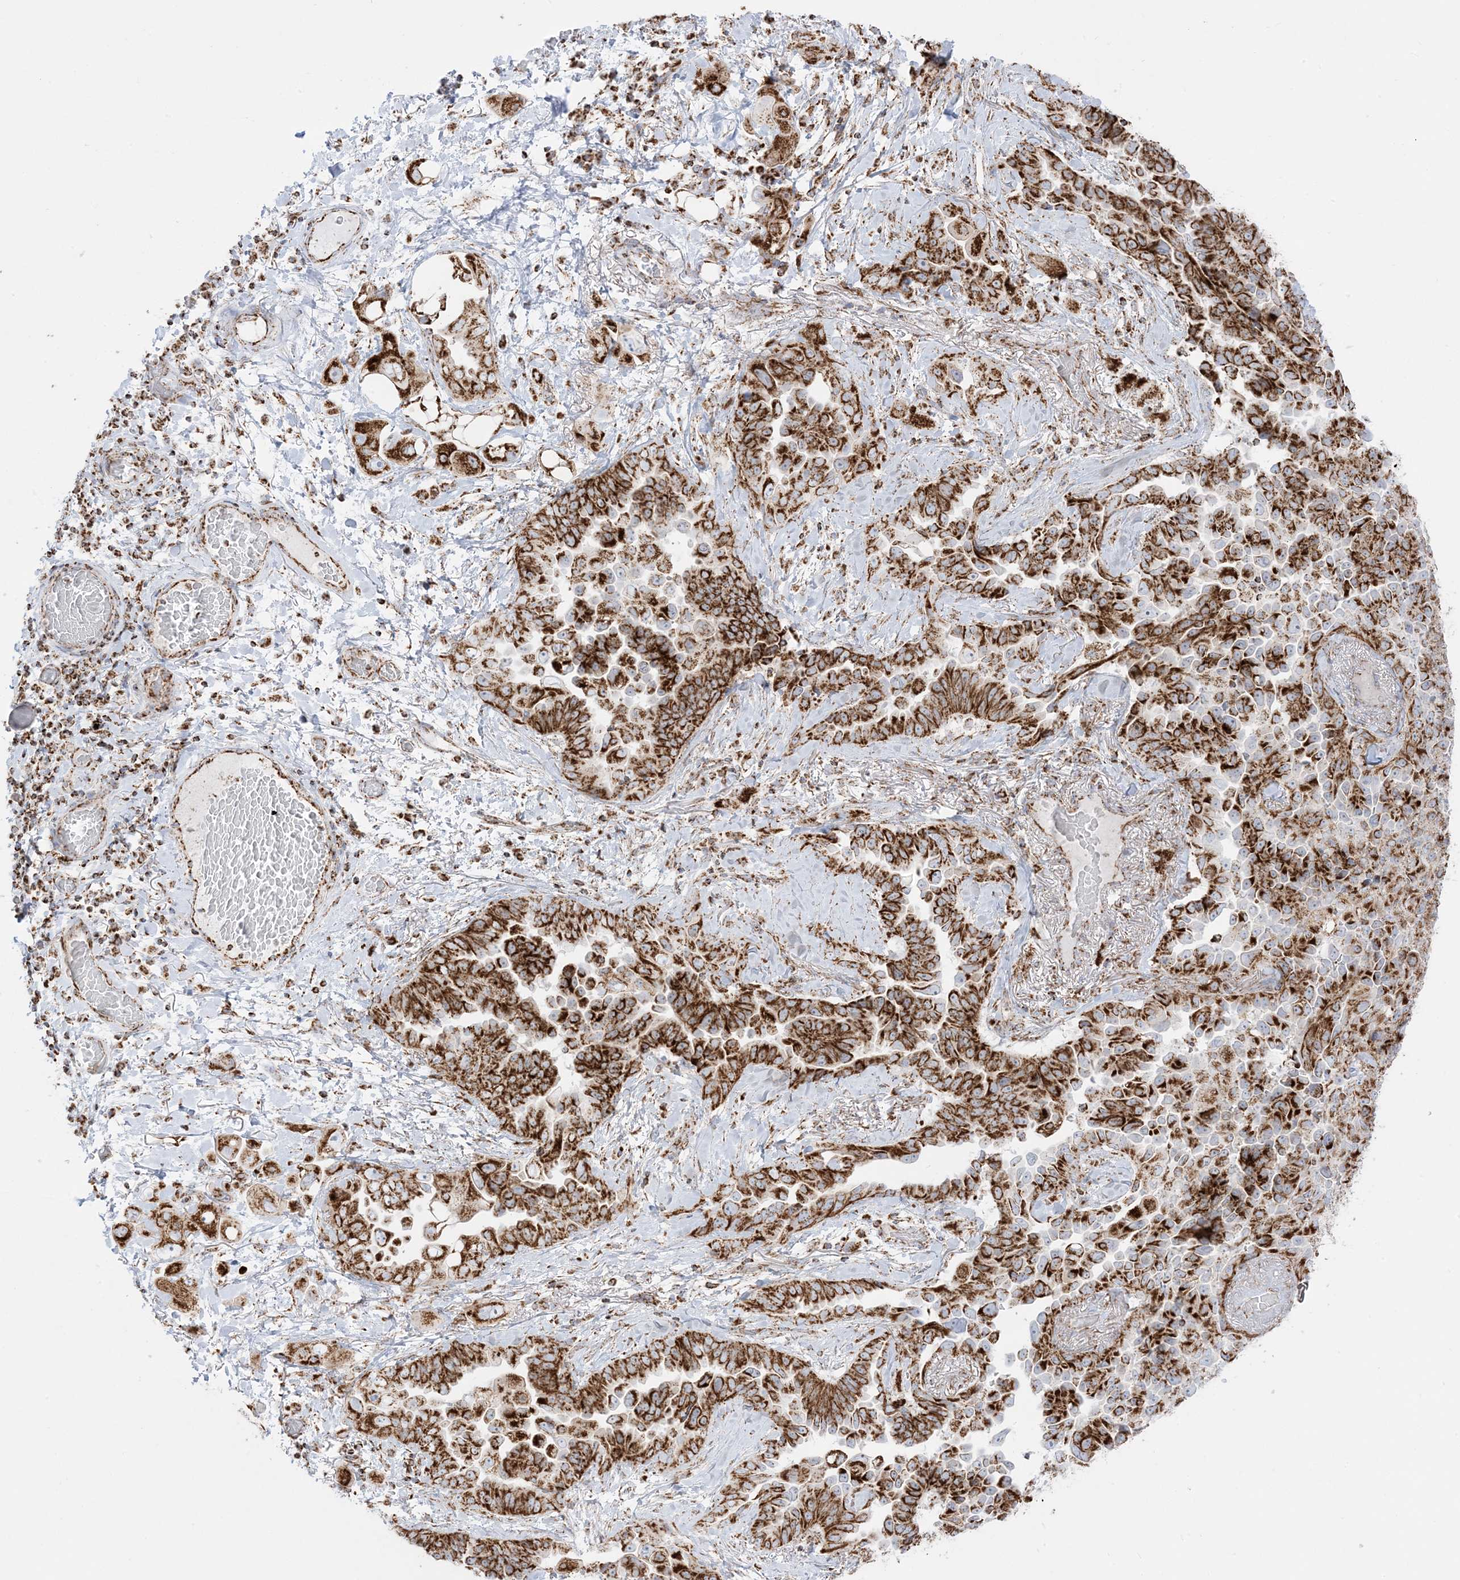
{"staining": {"intensity": "strong", "quantity": ">75%", "location": "cytoplasmic/membranous"}, "tissue": "lung cancer", "cell_type": "Tumor cells", "image_type": "cancer", "snomed": [{"axis": "morphology", "description": "Adenocarcinoma, NOS"}, {"axis": "topography", "description": "Lung"}], "caption": "Human lung cancer (adenocarcinoma) stained with a protein marker displays strong staining in tumor cells.", "gene": "MRPS36", "patient": {"sex": "female", "age": 67}}